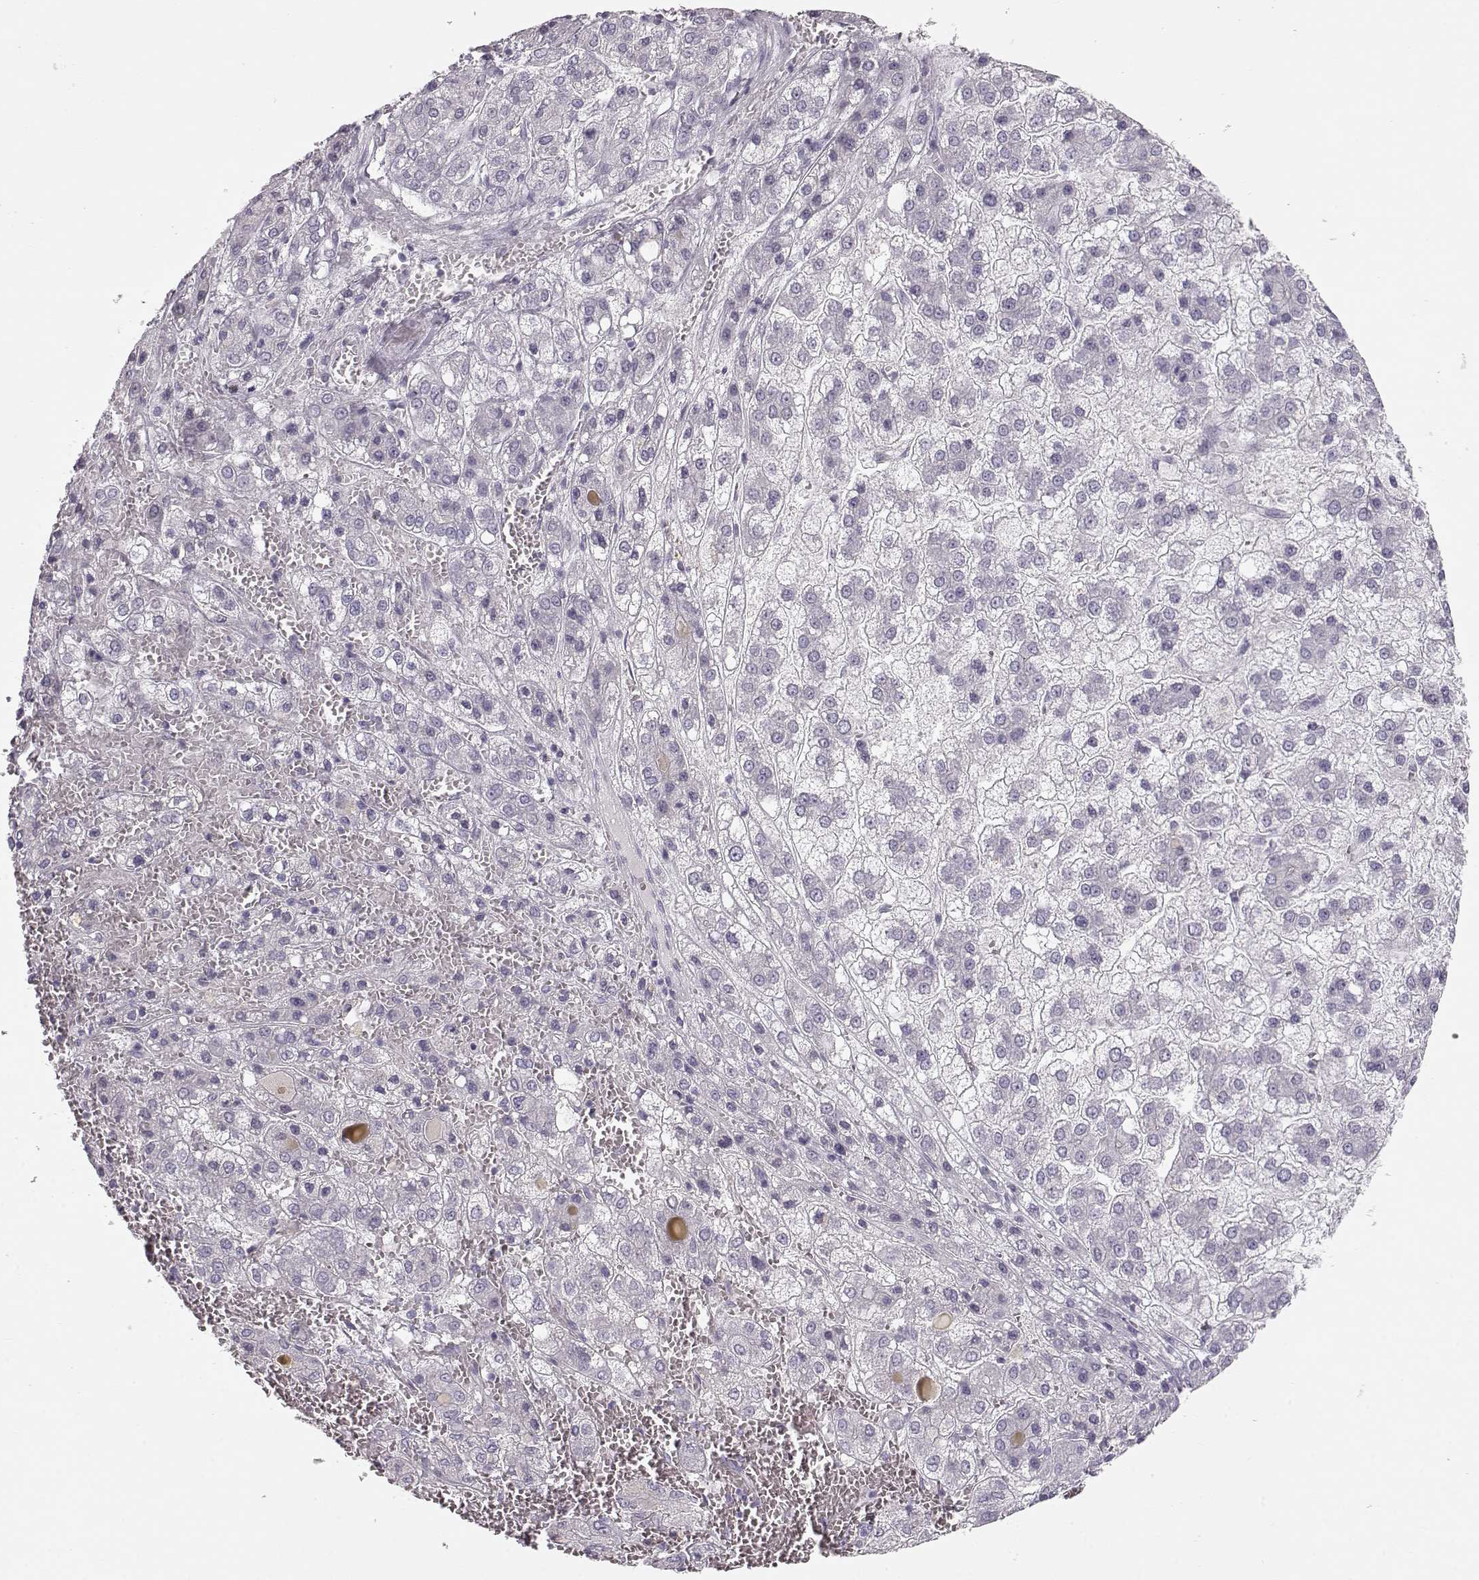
{"staining": {"intensity": "negative", "quantity": "none", "location": "none"}, "tissue": "liver cancer", "cell_type": "Tumor cells", "image_type": "cancer", "snomed": [{"axis": "morphology", "description": "Carcinoma, Hepatocellular, NOS"}, {"axis": "topography", "description": "Liver"}], "caption": "The micrograph exhibits no staining of tumor cells in liver cancer (hepatocellular carcinoma).", "gene": "MIP", "patient": {"sex": "male", "age": 73}}